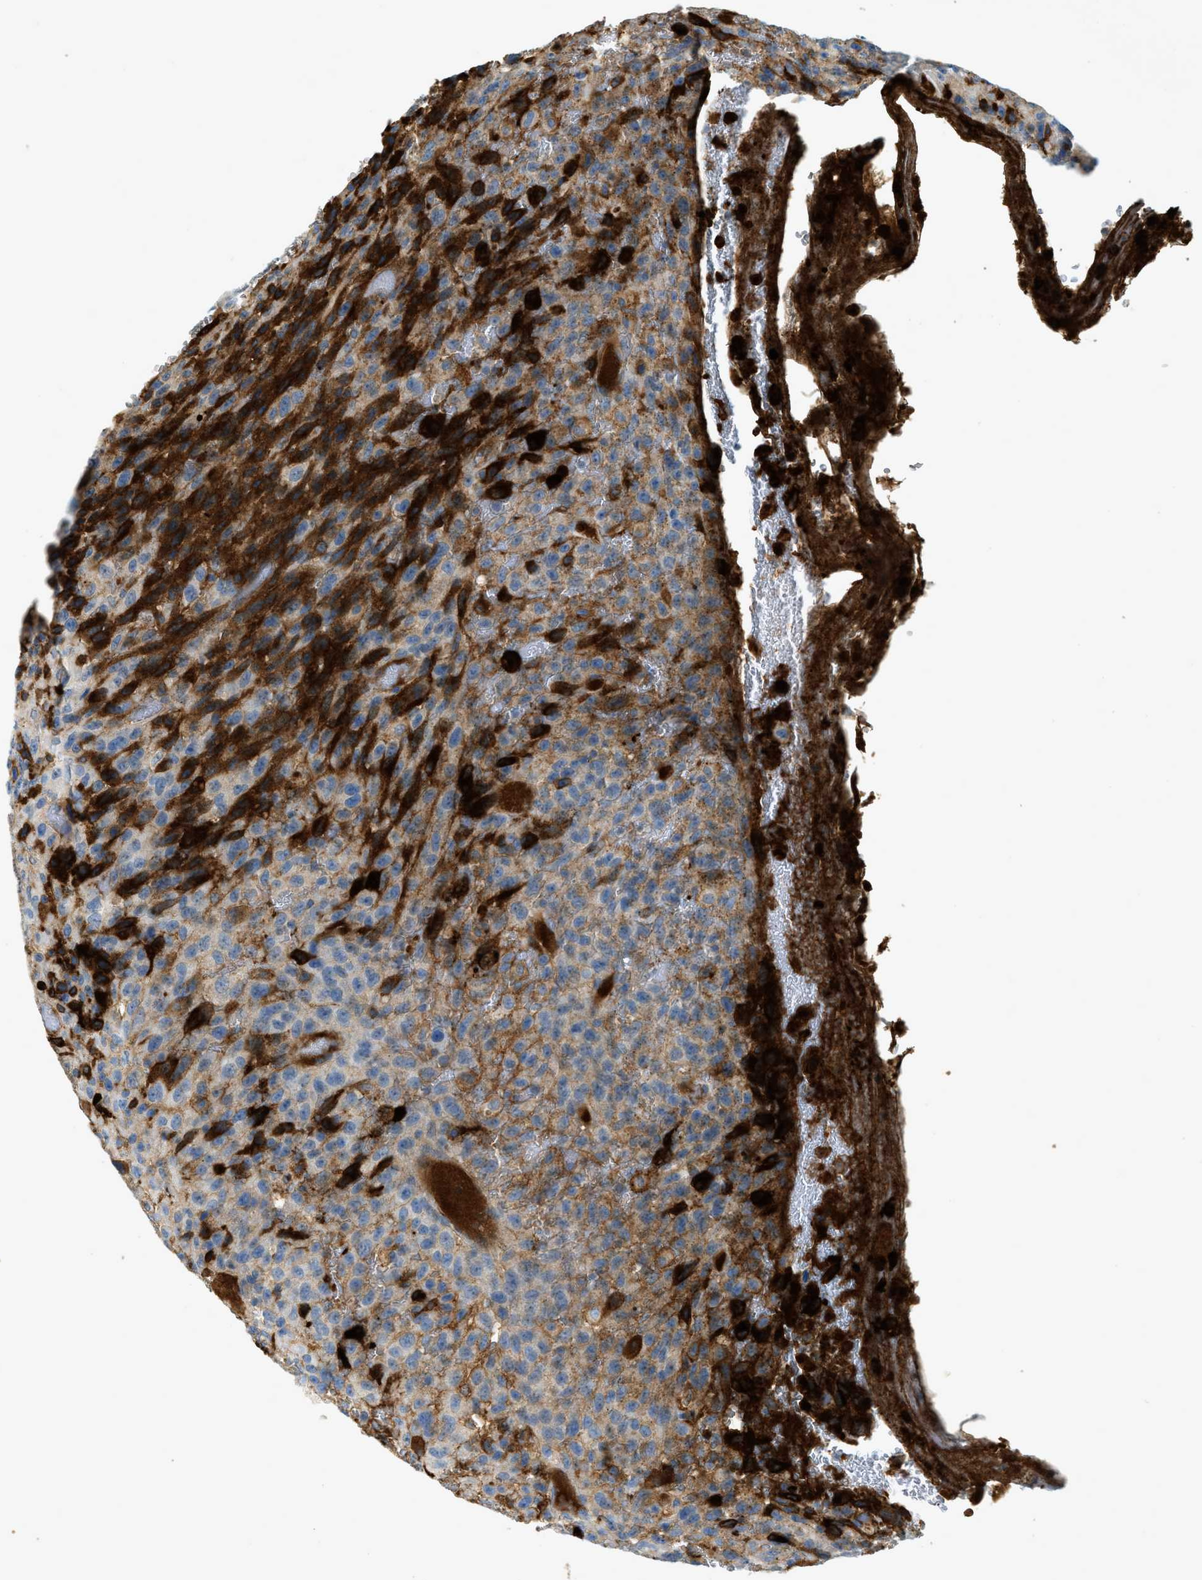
{"staining": {"intensity": "moderate", "quantity": "25%-75%", "location": "cytoplasmic/membranous"}, "tissue": "urothelial cancer", "cell_type": "Tumor cells", "image_type": "cancer", "snomed": [{"axis": "morphology", "description": "Urothelial carcinoma, High grade"}, {"axis": "topography", "description": "Urinary bladder"}], "caption": "Urothelial cancer was stained to show a protein in brown. There is medium levels of moderate cytoplasmic/membranous staining in about 25%-75% of tumor cells.", "gene": "F2", "patient": {"sex": "male", "age": 66}}